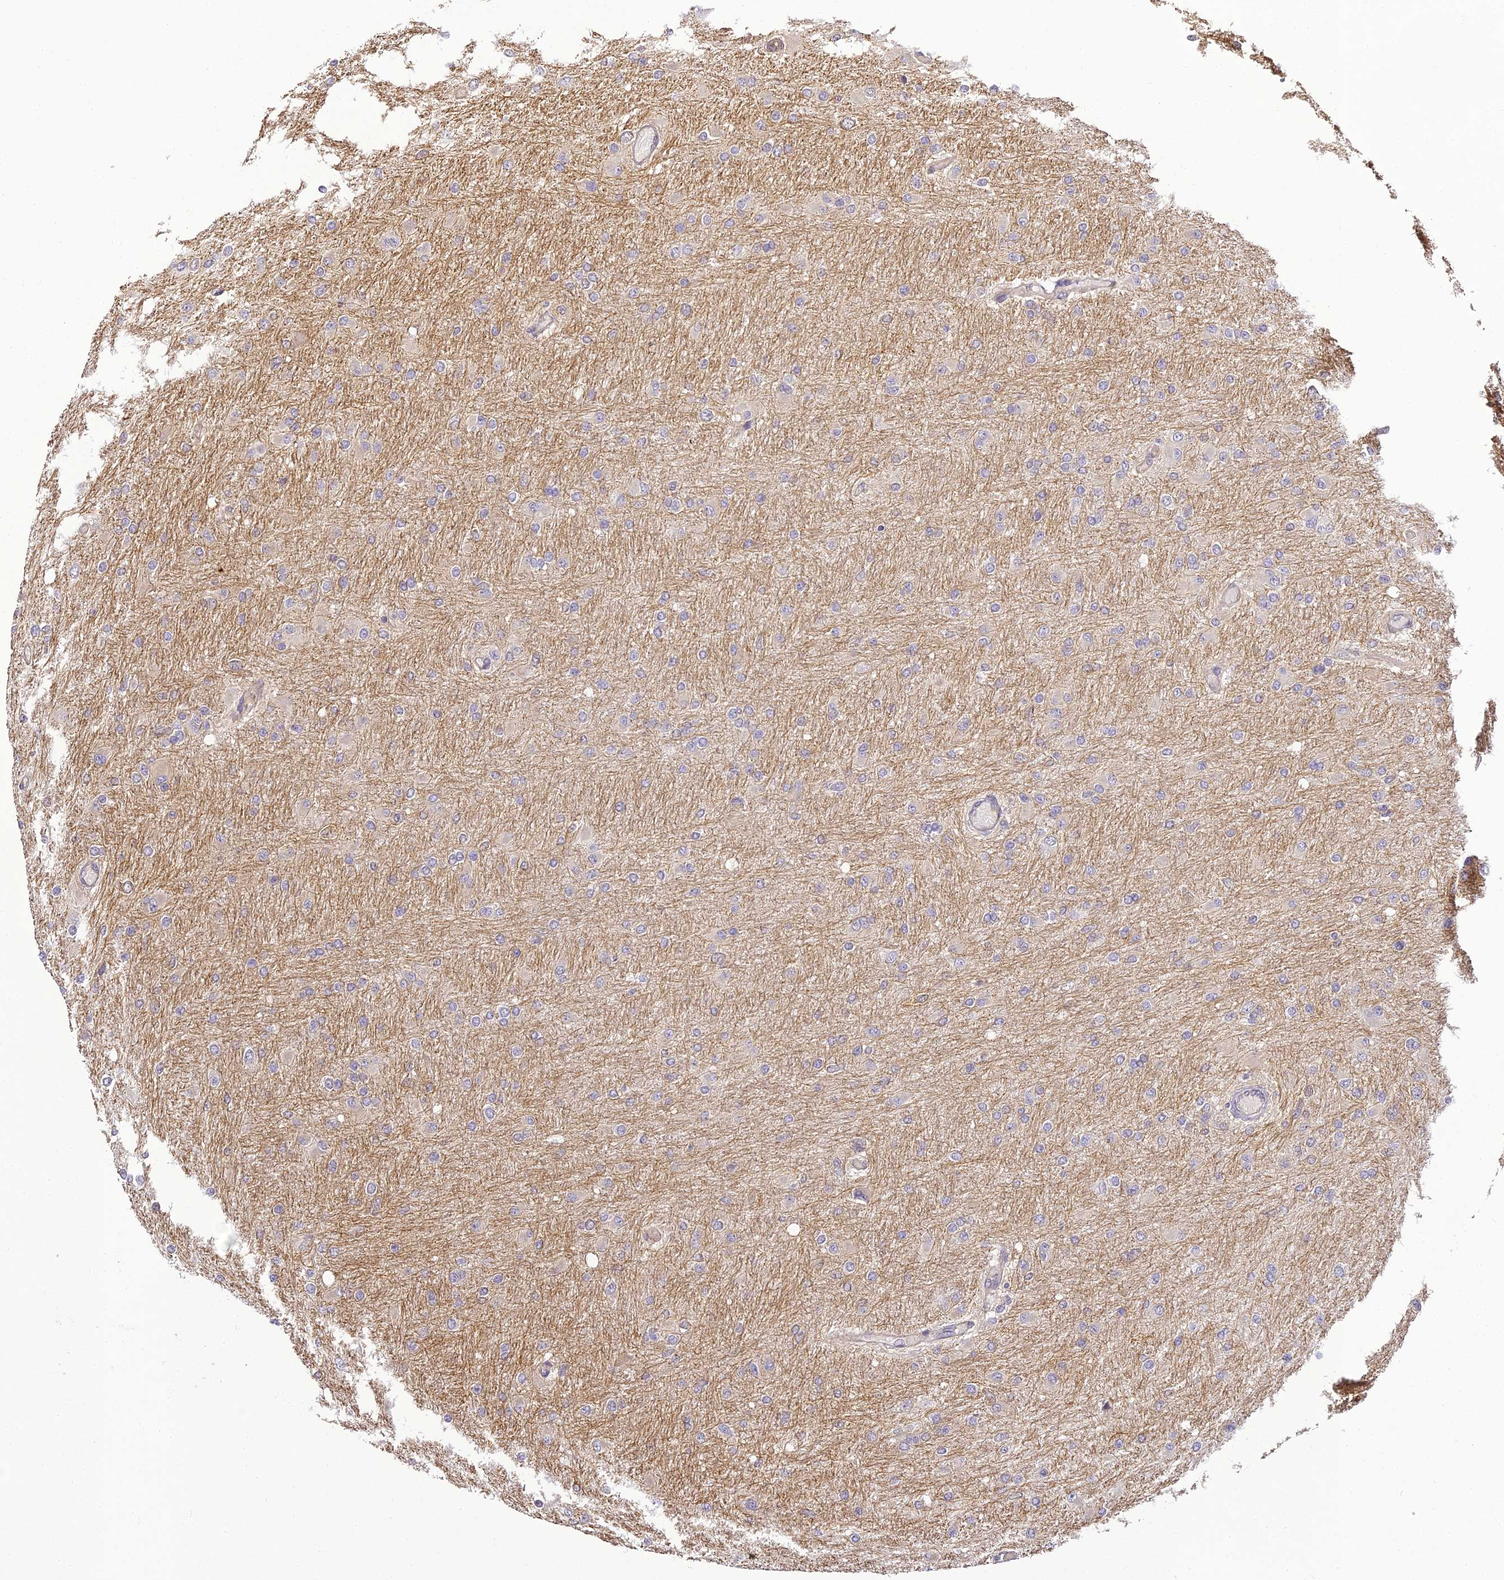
{"staining": {"intensity": "negative", "quantity": "none", "location": "none"}, "tissue": "glioma", "cell_type": "Tumor cells", "image_type": "cancer", "snomed": [{"axis": "morphology", "description": "Glioma, malignant, High grade"}, {"axis": "topography", "description": "Cerebral cortex"}], "caption": "Tumor cells show no significant positivity in glioma.", "gene": "BCDIN3D", "patient": {"sex": "female", "age": 36}}